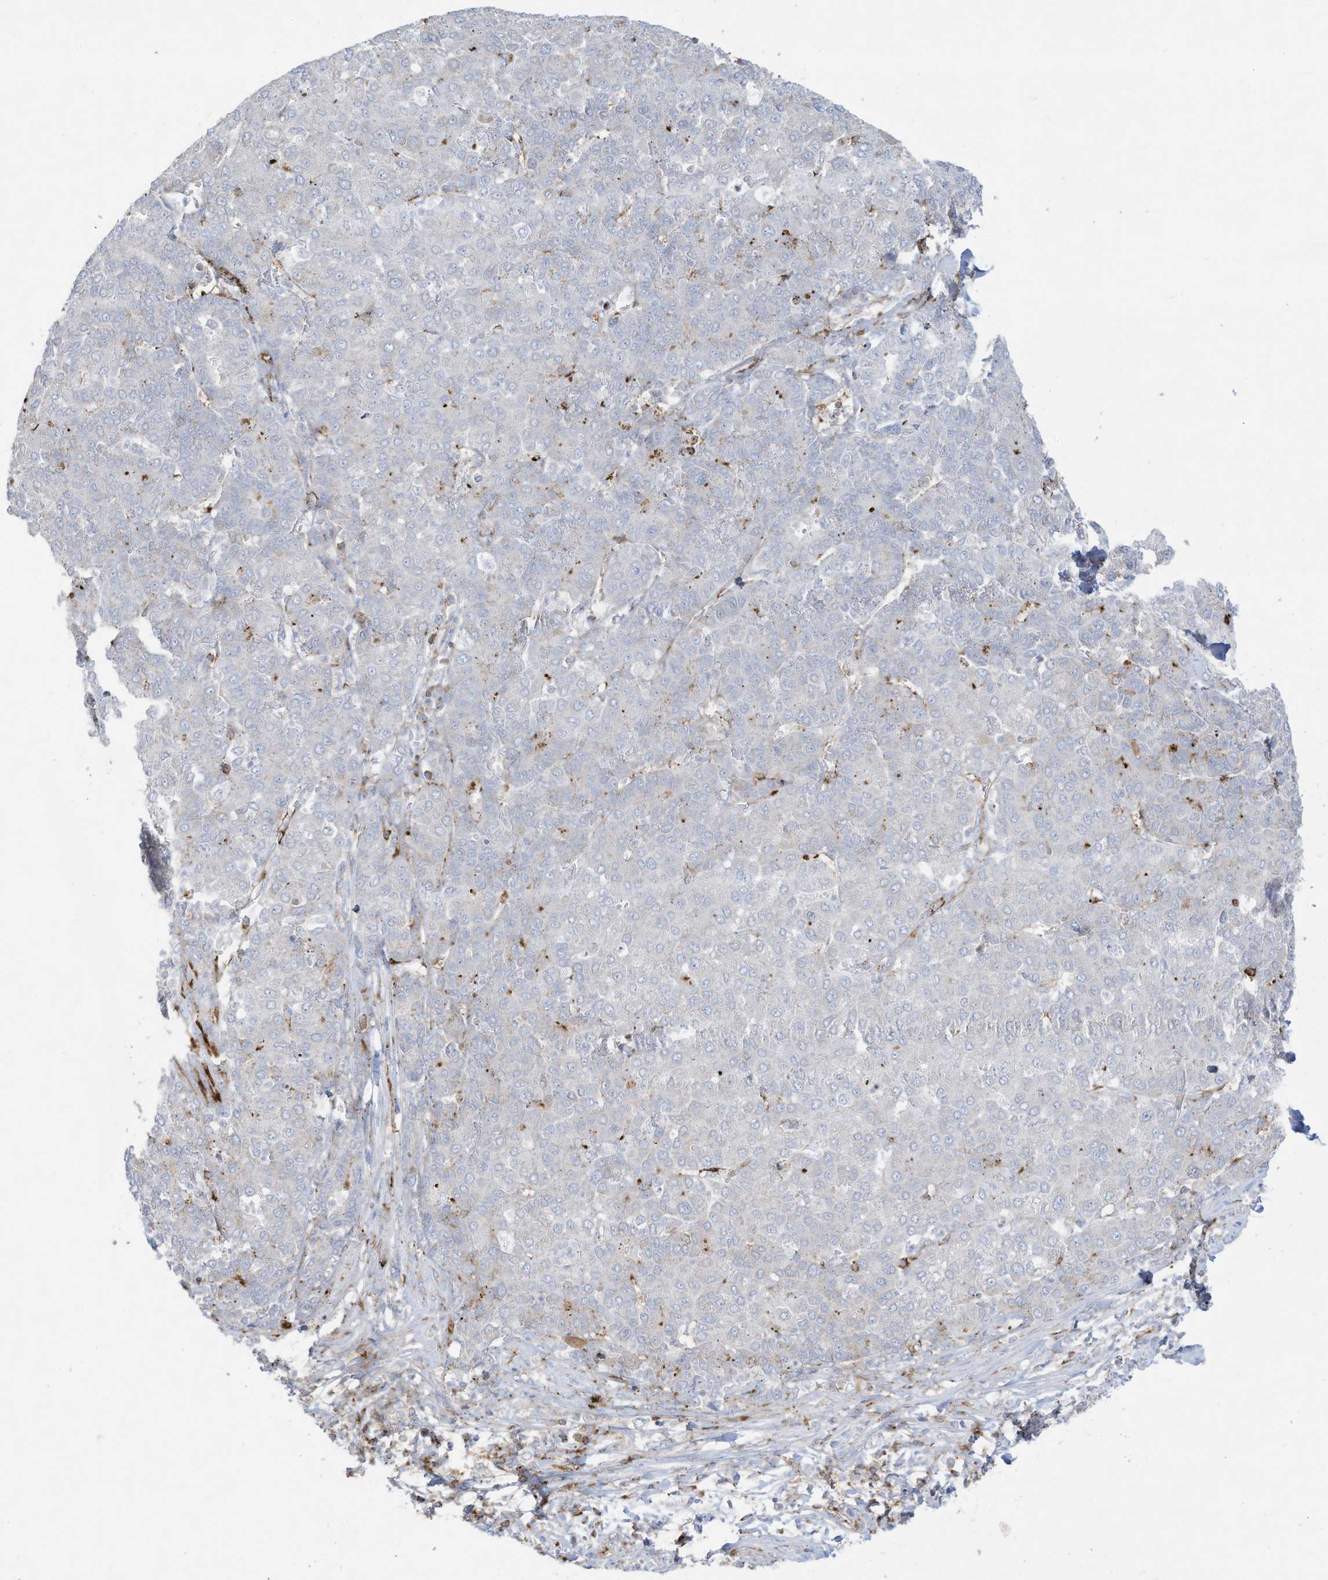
{"staining": {"intensity": "negative", "quantity": "none", "location": "none"}, "tissue": "liver cancer", "cell_type": "Tumor cells", "image_type": "cancer", "snomed": [{"axis": "morphology", "description": "Carcinoma, Hepatocellular, NOS"}, {"axis": "topography", "description": "Liver"}], "caption": "This is an immunohistochemistry (IHC) image of liver cancer (hepatocellular carcinoma). There is no positivity in tumor cells.", "gene": "THNSL2", "patient": {"sex": "male", "age": 65}}